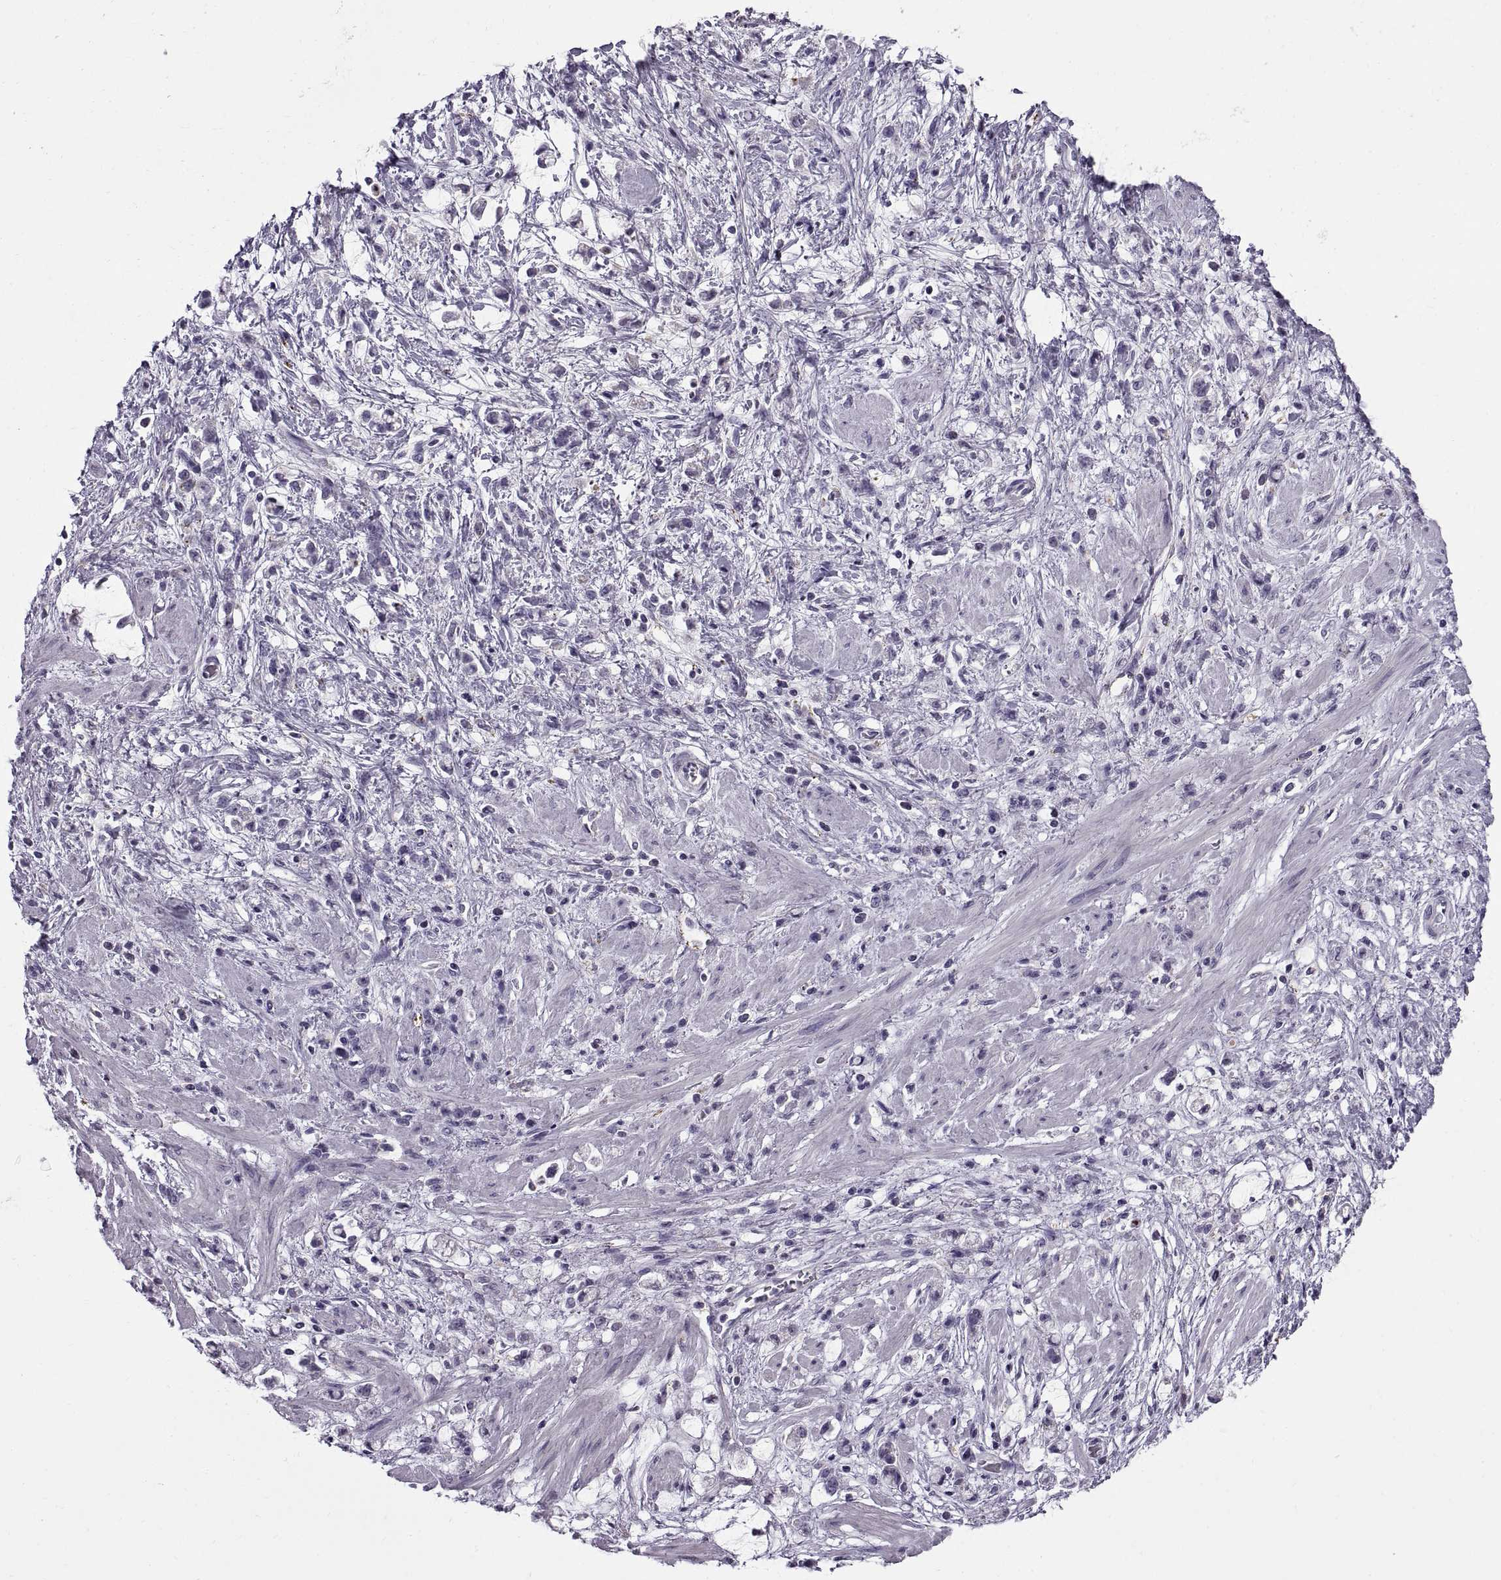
{"staining": {"intensity": "negative", "quantity": "none", "location": "none"}, "tissue": "stomach cancer", "cell_type": "Tumor cells", "image_type": "cancer", "snomed": [{"axis": "morphology", "description": "Adenocarcinoma, NOS"}, {"axis": "topography", "description": "Stomach"}], "caption": "Stomach cancer was stained to show a protein in brown. There is no significant expression in tumor cells. (Stains: DAB immunohistochemistry with hematoxylin counter stain, Microscopy: brightfield microscopy at high magnification).", "gene": "CALCR", "patient": {"sex": "female", "age": 60}}